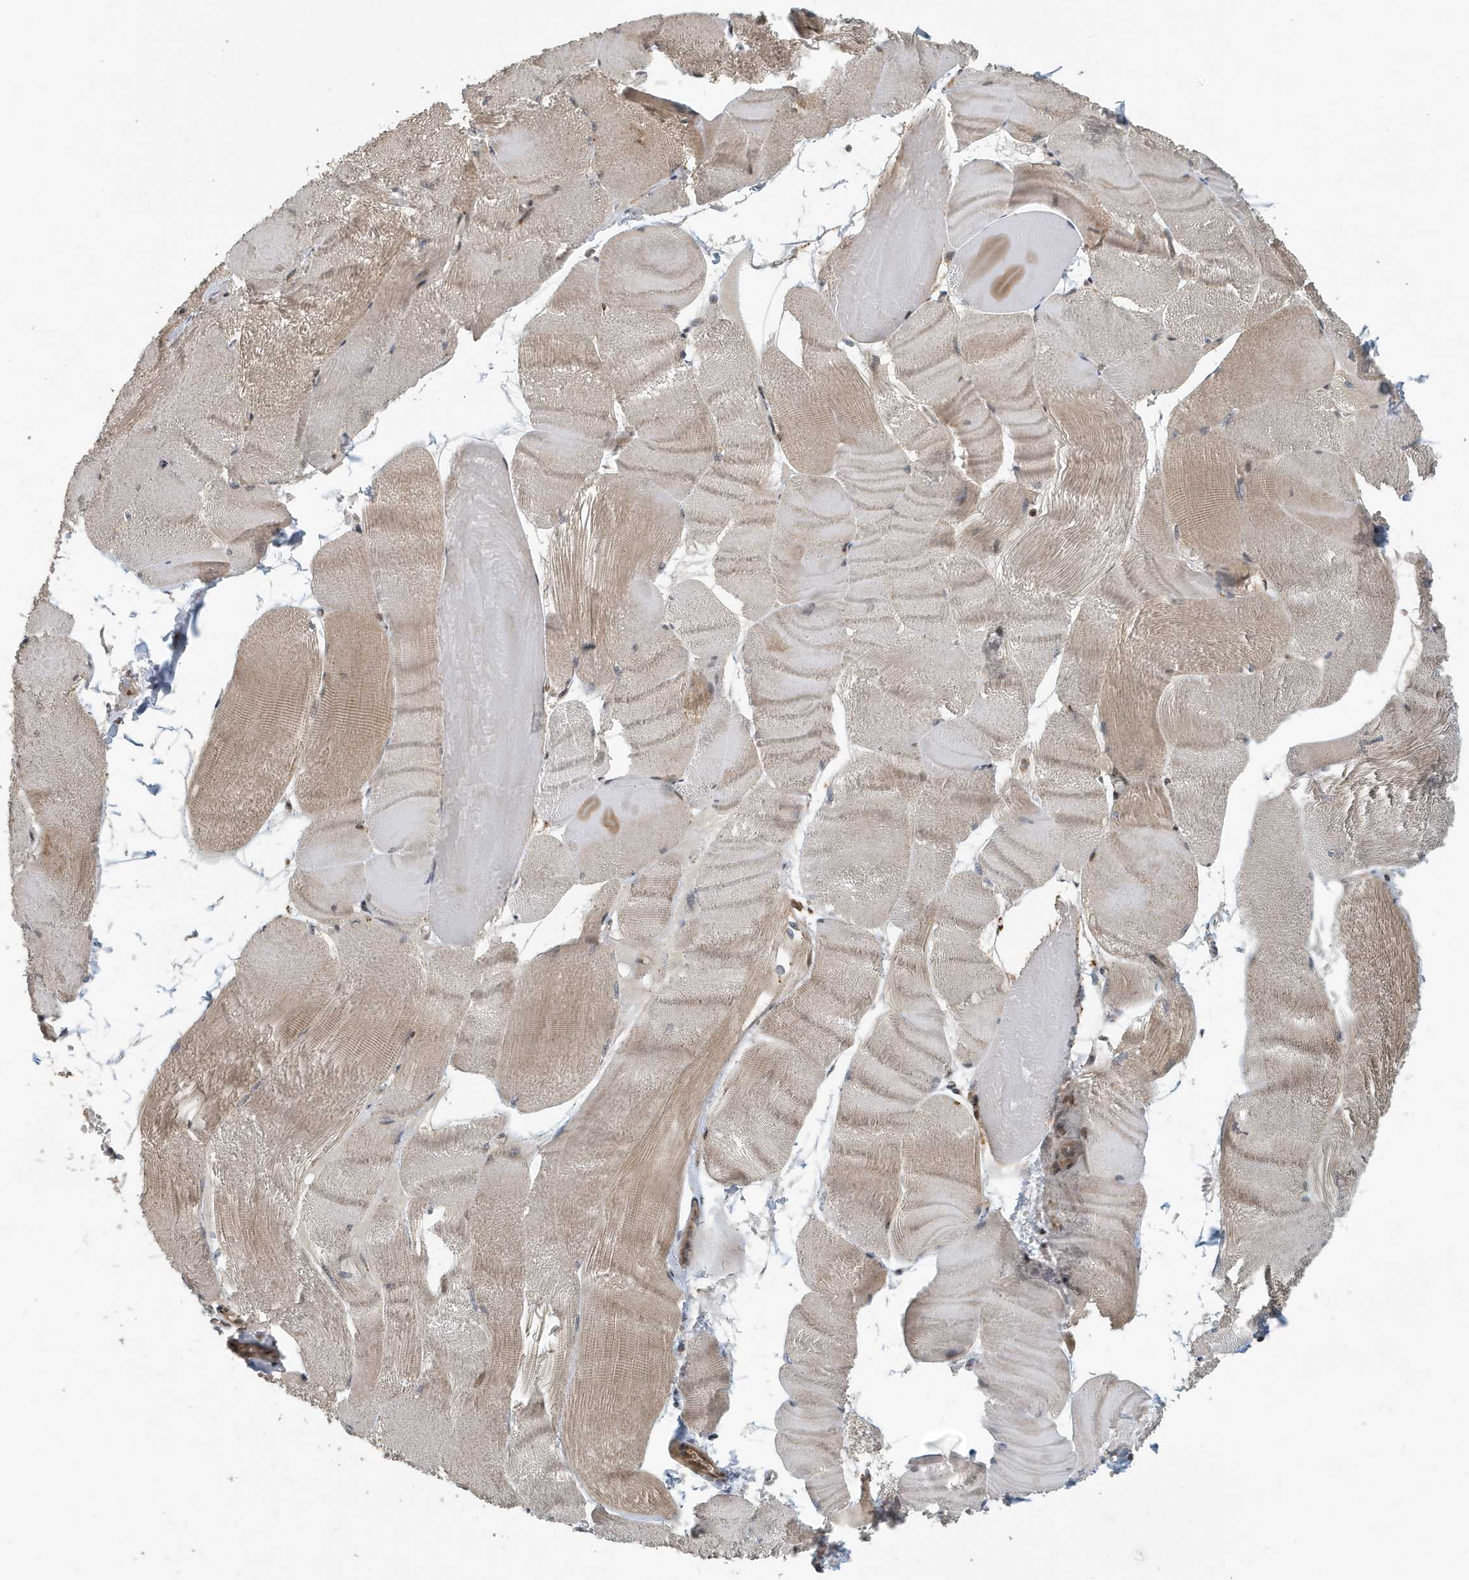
{"staining": {"intensity": "moderate", "quantity": "<25%", "location": "cytoplasmic/membranous,nuclear"}, "tissue": "skeletal muscle", "cell_type": "Myocytes", "image_type": "normal", "snomed": [{"axis": "morphology", "description": "Normal tissue, NOS"}, {"axis": "morphology", "description": "Basal cell carcinoma"}, {"axis": "topography", "description": "Skeletal muscle"}], "caption": "Immunohistochemical staining of unremarkable skeletal muscle exhibits moderate cytoplasmic/membranous,nuclear protein positivity in approximately <25% of myocytes. The staining was performed using DAB (3,3'-diaminobenzidine), with brown indicating positive protein expression. Nuclei are stained blue with hematoxylin.", "gene": "KIF15", "patient": {"sex": "female", "age": 64}}